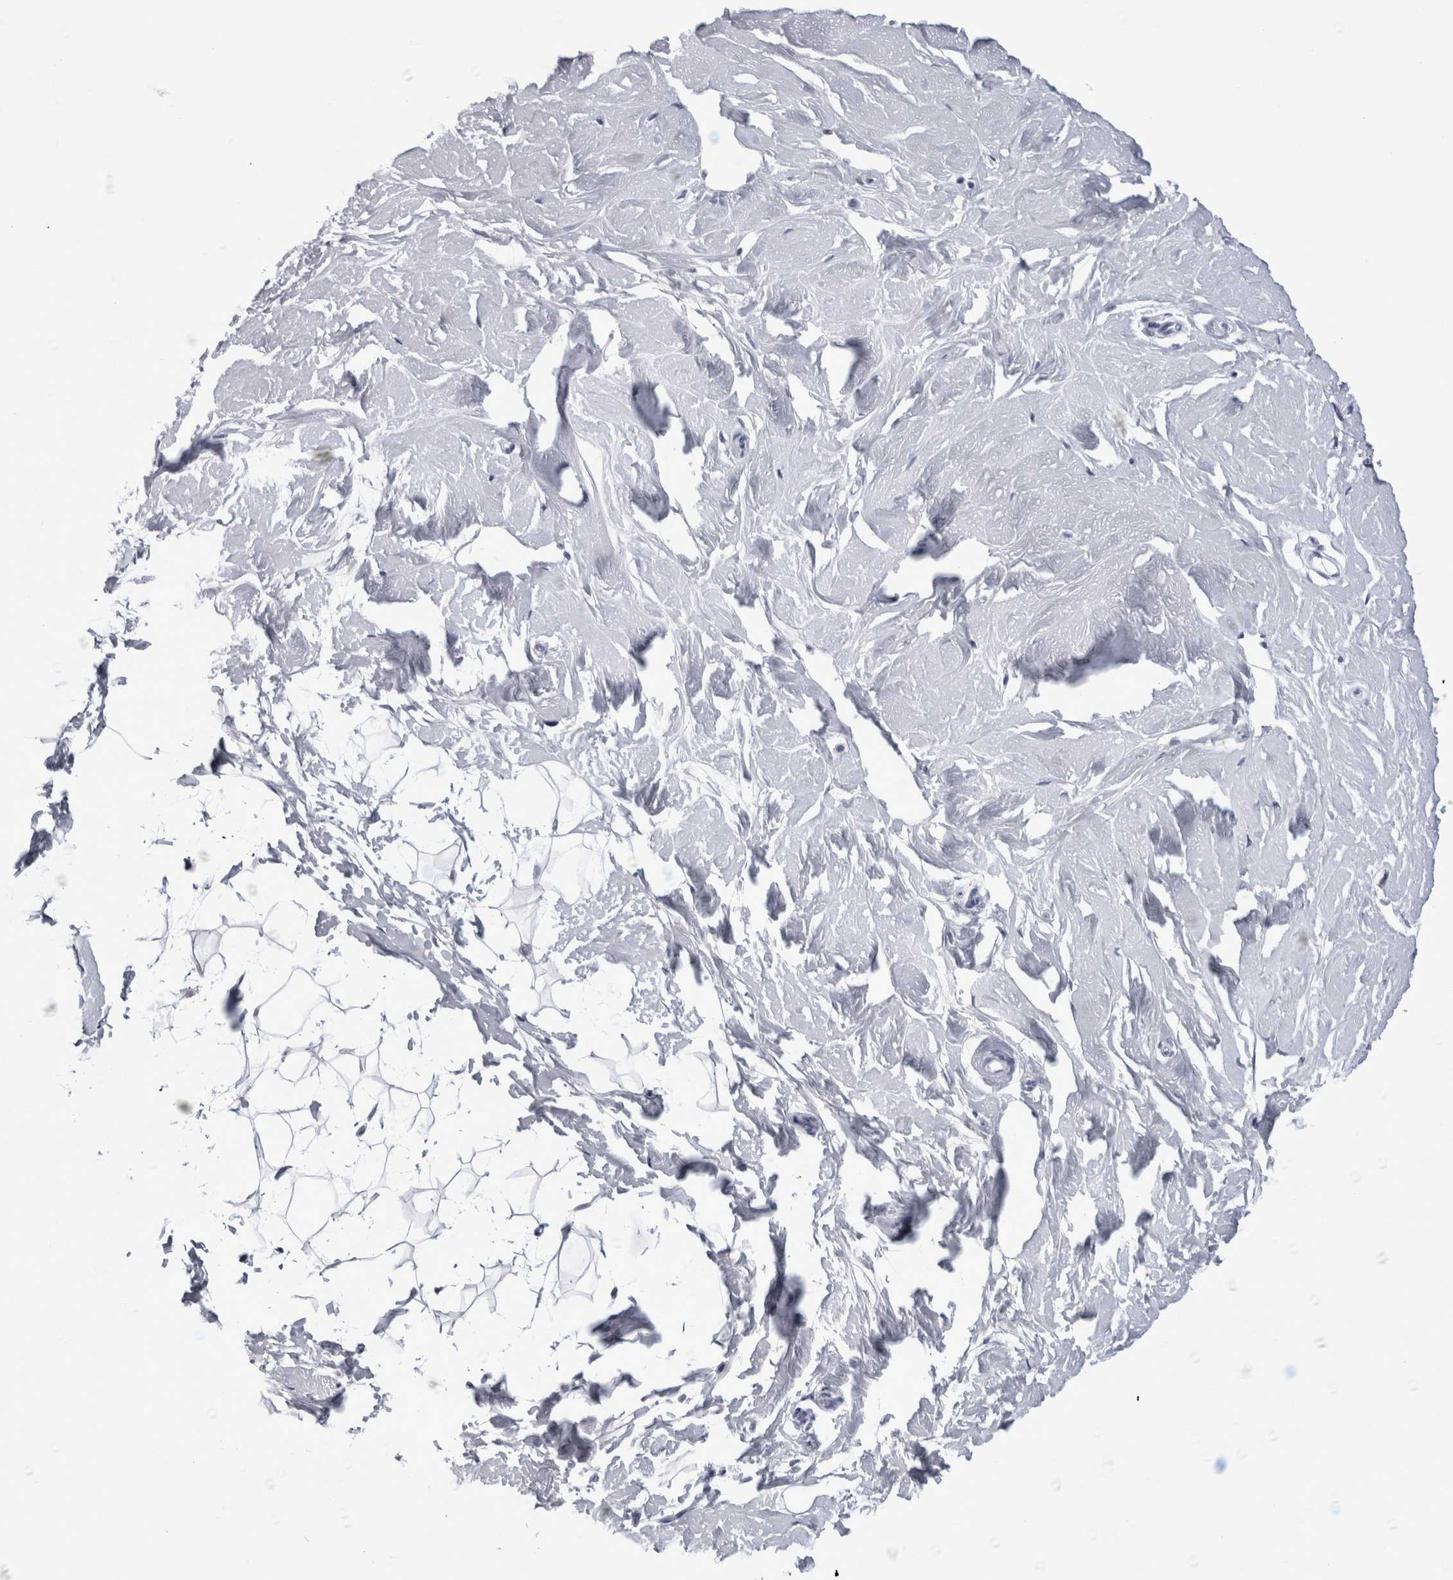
{"staining": {"intensity": "negative", "quantity": "none", "location": "none"}, "tissue": "breast", "cell_type": "Adipocytes", "image_type": "normal", "snomed": [{"axis": "morphology", "description": "Normal tissue, NOS"}, {"axis": "topography", "description": "Breast"}], "caption": "DAB immunohistochemical staining of unremarkable breast reveals no significant staining in adipocytes. (DAB (3,3'-diaminobenzidine) IHC, high magnification).", "gene": "ACOT7", "patient": {"sex": "female", "age": 23}}